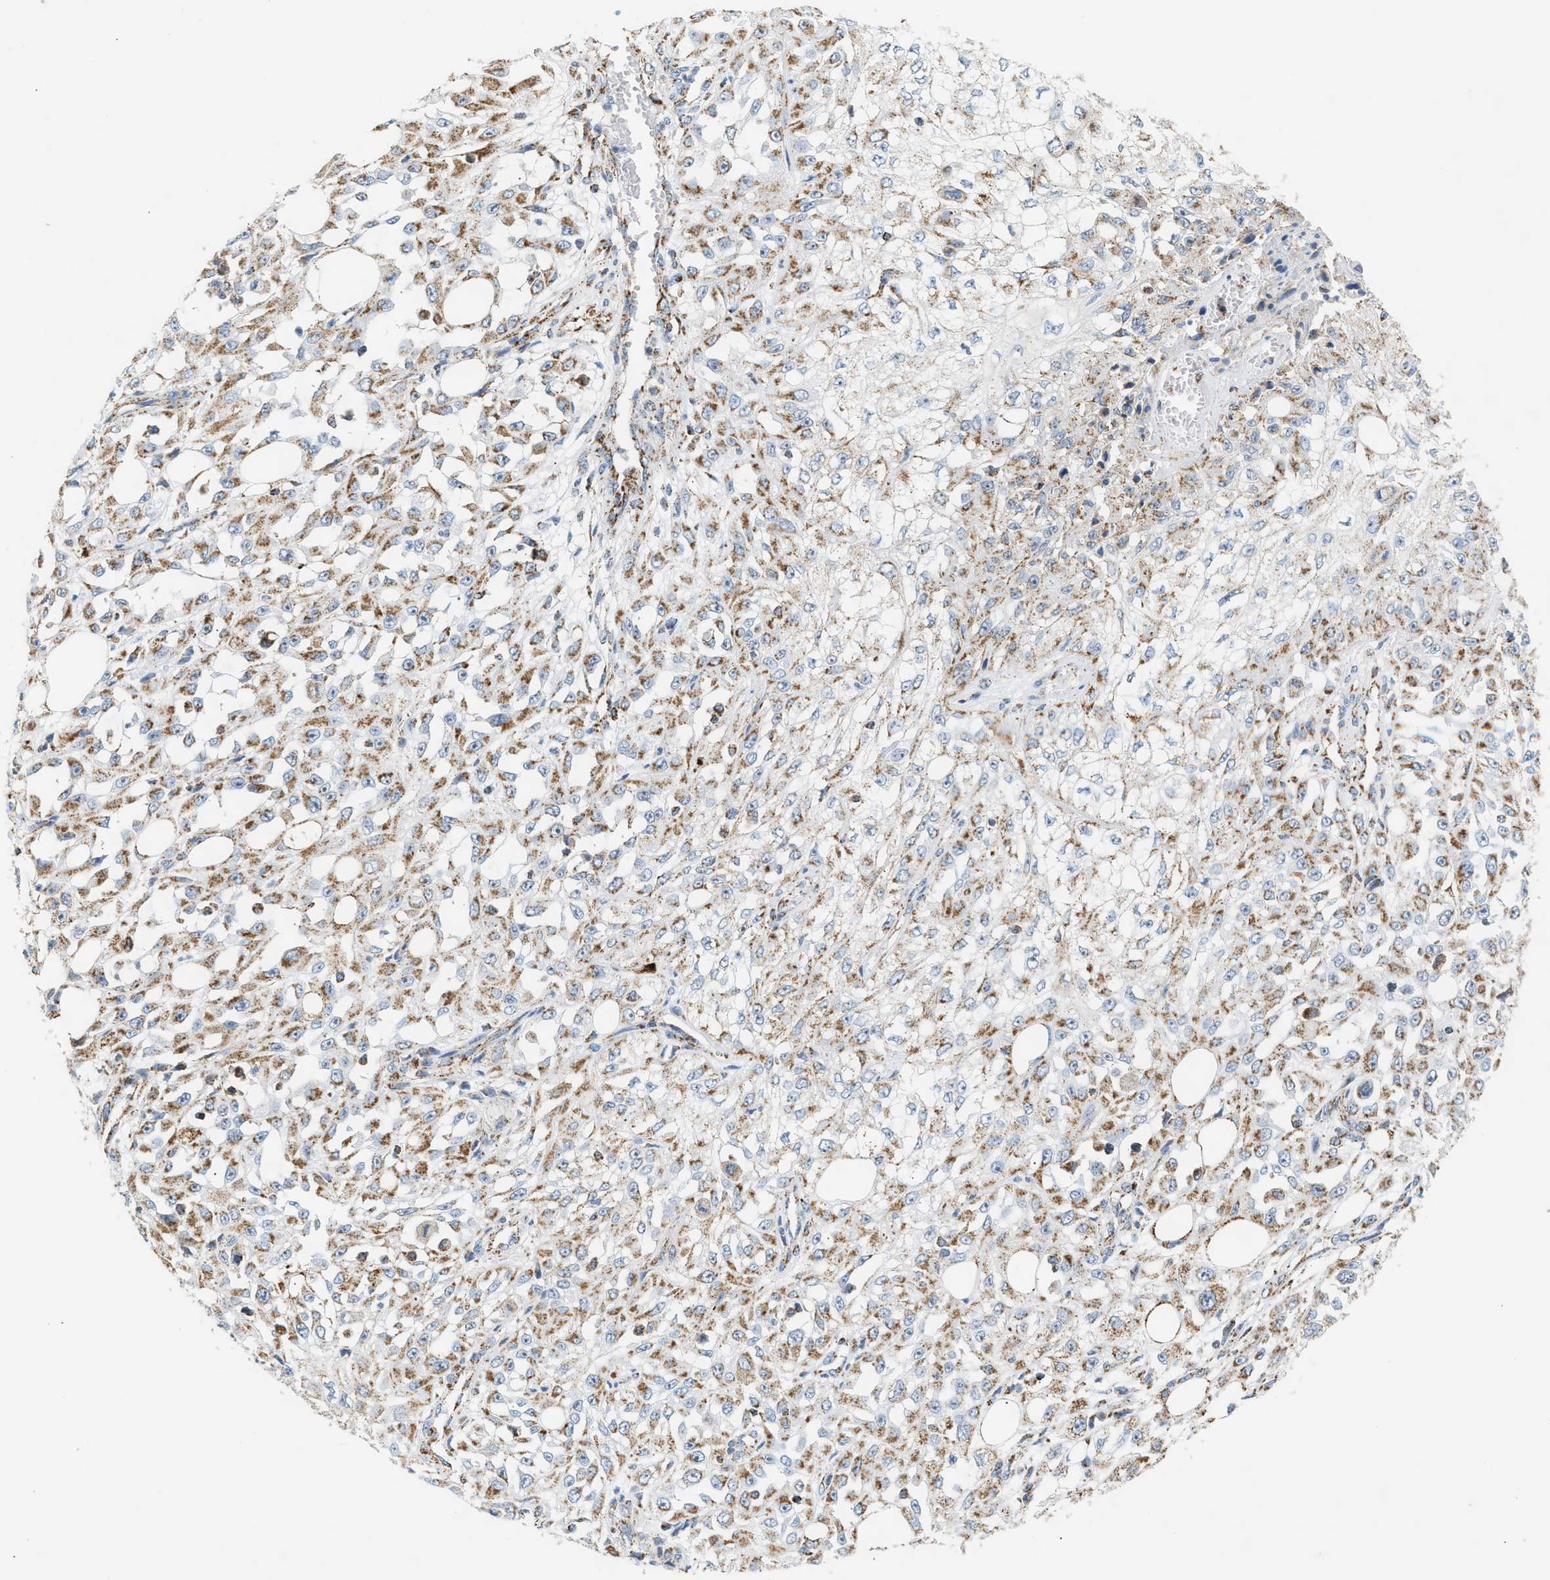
{"staining": {"intensity": "moderate", "quantity": ">75%", "location": "cytoplasmic/membranous"}, "tissue": "skin cancer", "cell_type": "Tumor cells", "image_type": "cancer", "snomed": [{"axis": "morphology", "description": "Squamous cell carcinoma, NOS"}, {"axis": "morphology", "description": "Squamous cell carcinoma, metastatic, NOS"}, {"axis": "topography", "description": "Skin"}, {"axis": "topography", "description": "Lymph node"}], "caption": "A high-resolution micrograph shows immunohistochemistry staining of skin cancer (metastatic squamous cell carcinoma), which displays moderate cytoplasmic/membranous expression in about >75% of tumor cells.", "gene": "OGDH", "patient": {"sex": "male", "age": 75}}